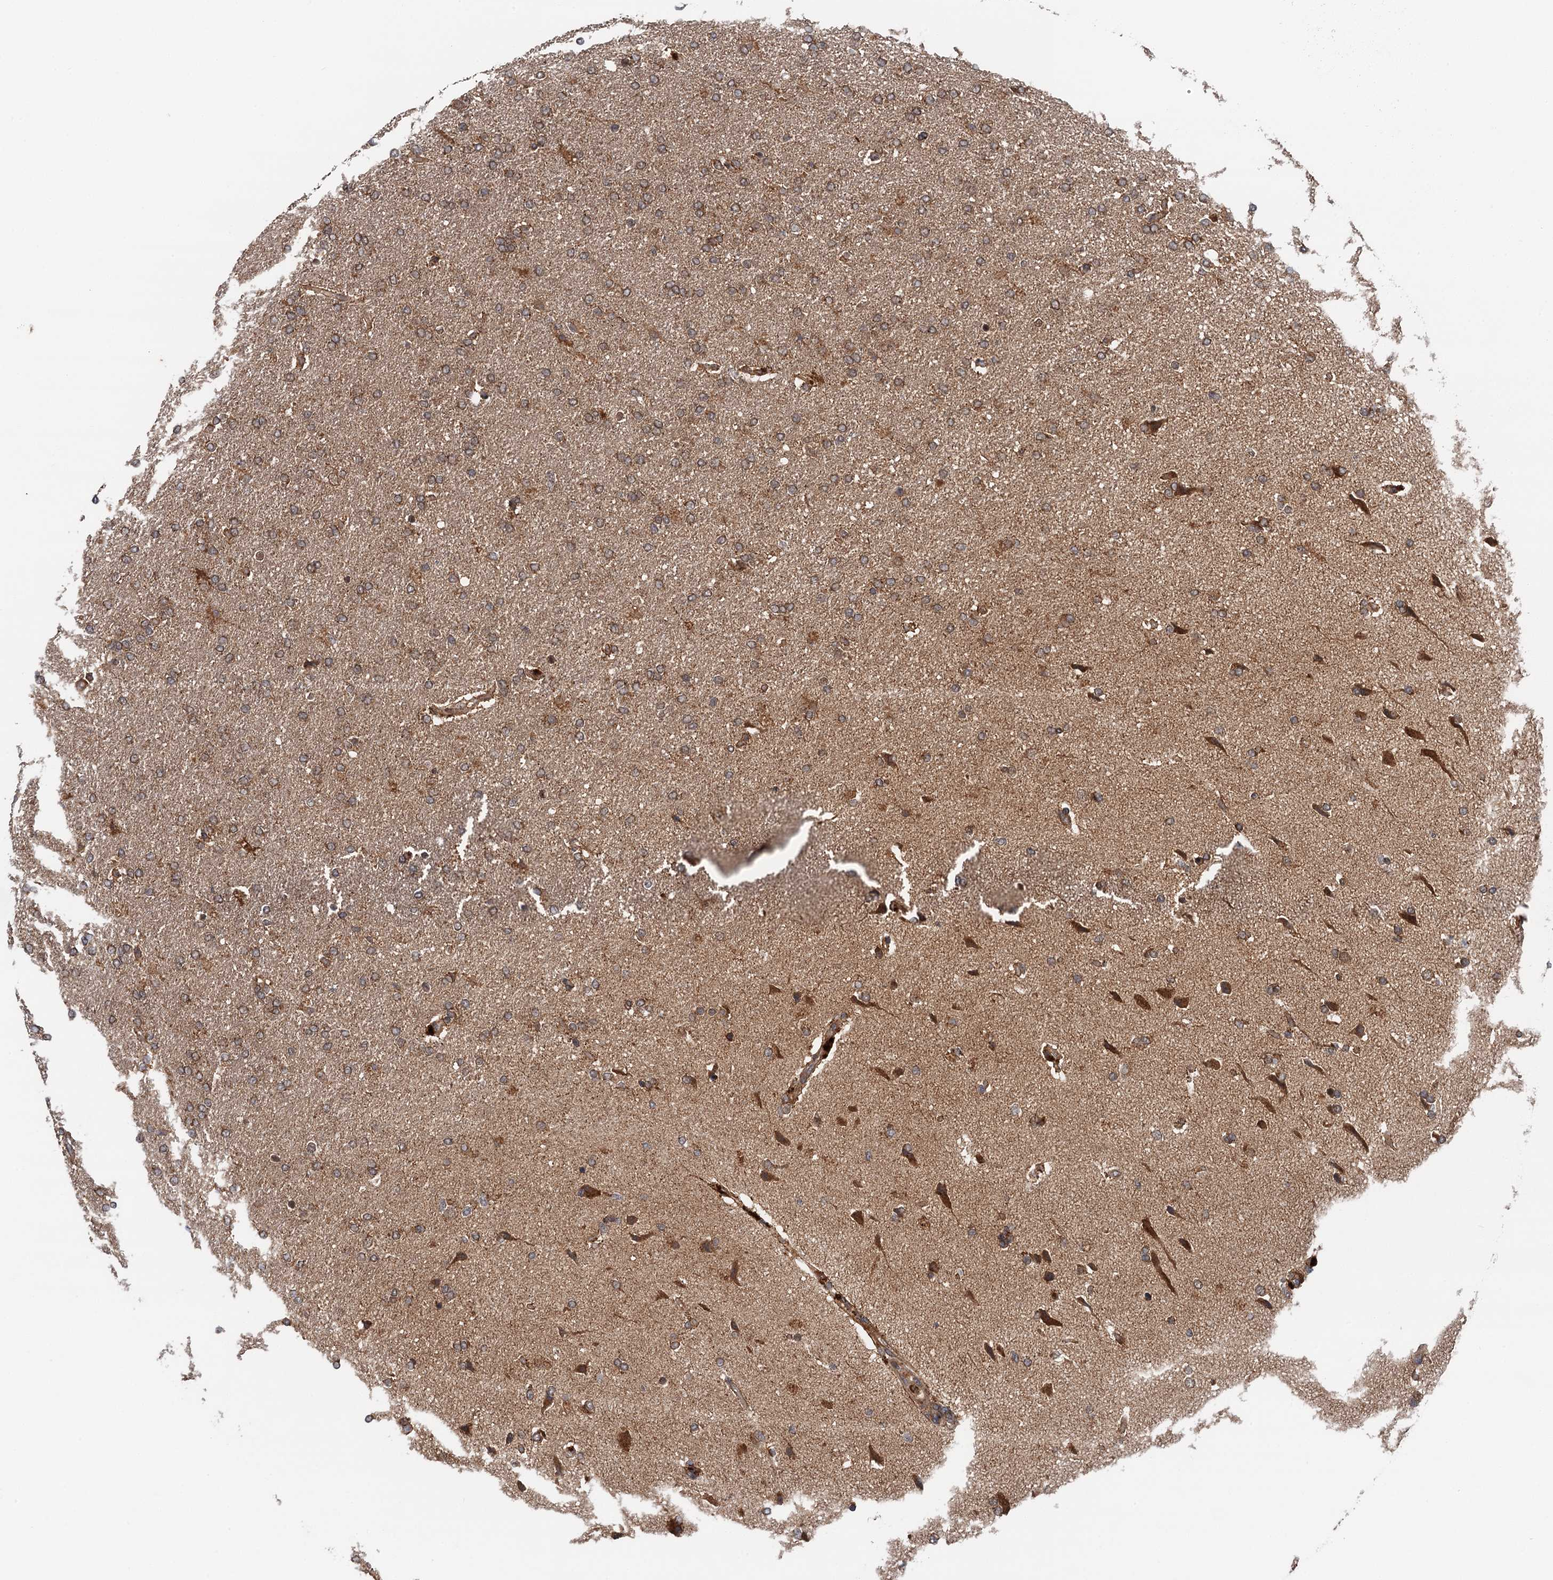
{"staining": {"intensity": "weak", "quantity": ">75%", "location": "cytoplasmic/membranous"}, "tissue": "glioma", "cell_type": "Tumor cells", "image_type": "cancer", "snomed": [{"axis": "morphology", "description": "Glioma, malignant, High grade"}, {"axis": "topography", "description": "Brain"}], "caption": "Brown immunohistochemical staining in human glioma exhibits weak cytoplasmic/membranous positivity in approximately >75% of tumor cells. Nuclei are stained in blue.", "gene": "NLRP10", "patient": {"sex": "male", "age": 72}}